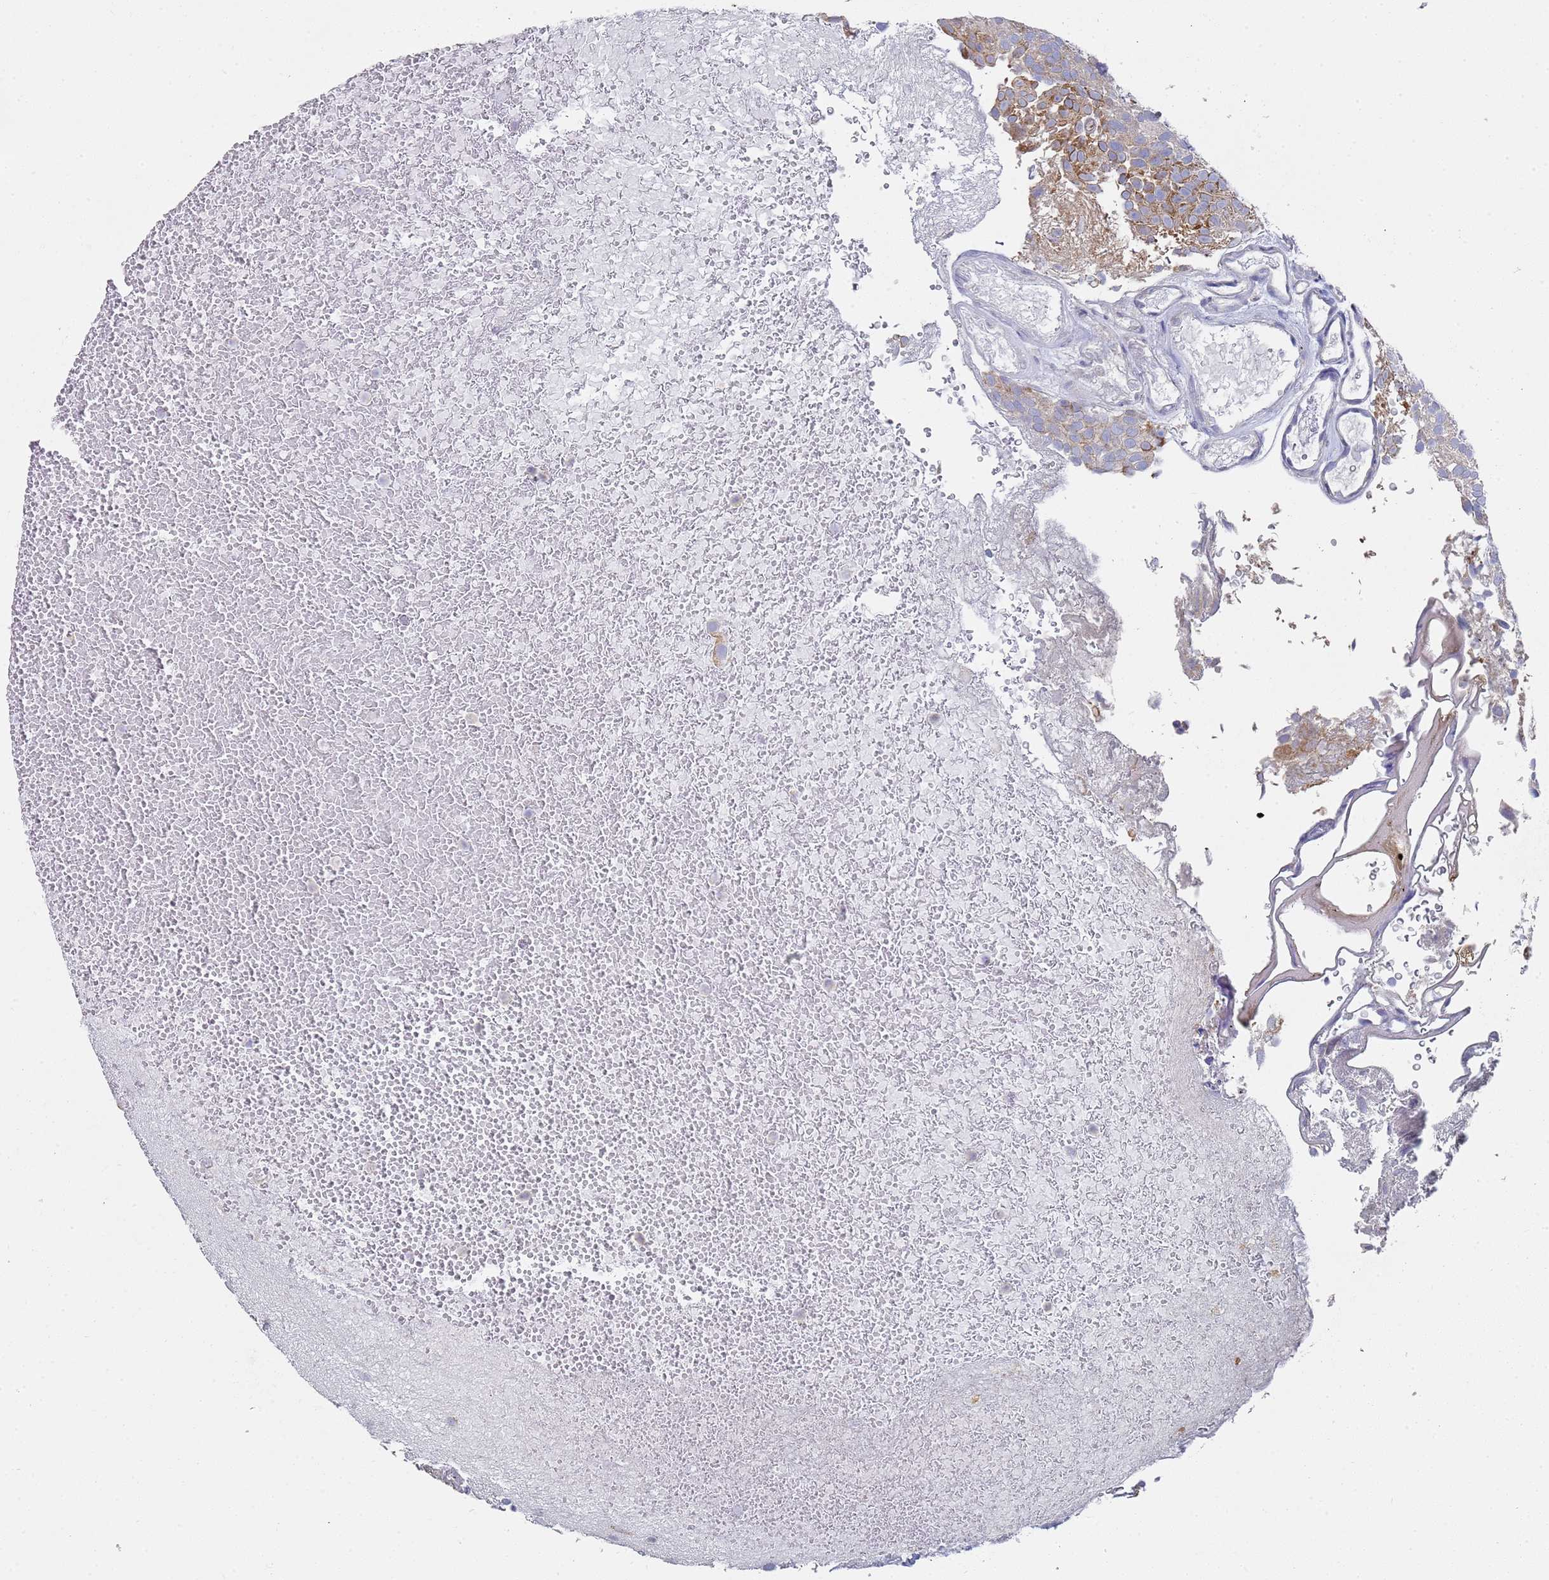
{"staining": {"intensity": "moderate", "quantity": "25%-75%", "location": "cytoplasmic/membranous"}, "tissue": "urothelial cancer", "cell_type": "Tumor cells", "image_type": "cancer", "snomed": [{"axis": "morphology", "description": "Urothelial carcinoma, Low grade"}, {"axis": "topography", "description": "Urinary bladder"}], "caption": "There is medium levels of moderate cytoplasmic/membranous positivity in tumor cells of urothelial cancer, as demonstrated by immunohistochemical staining (brown color).", "gene": "NPEPPS", "patient": {"sex": "male", "age": 78}}